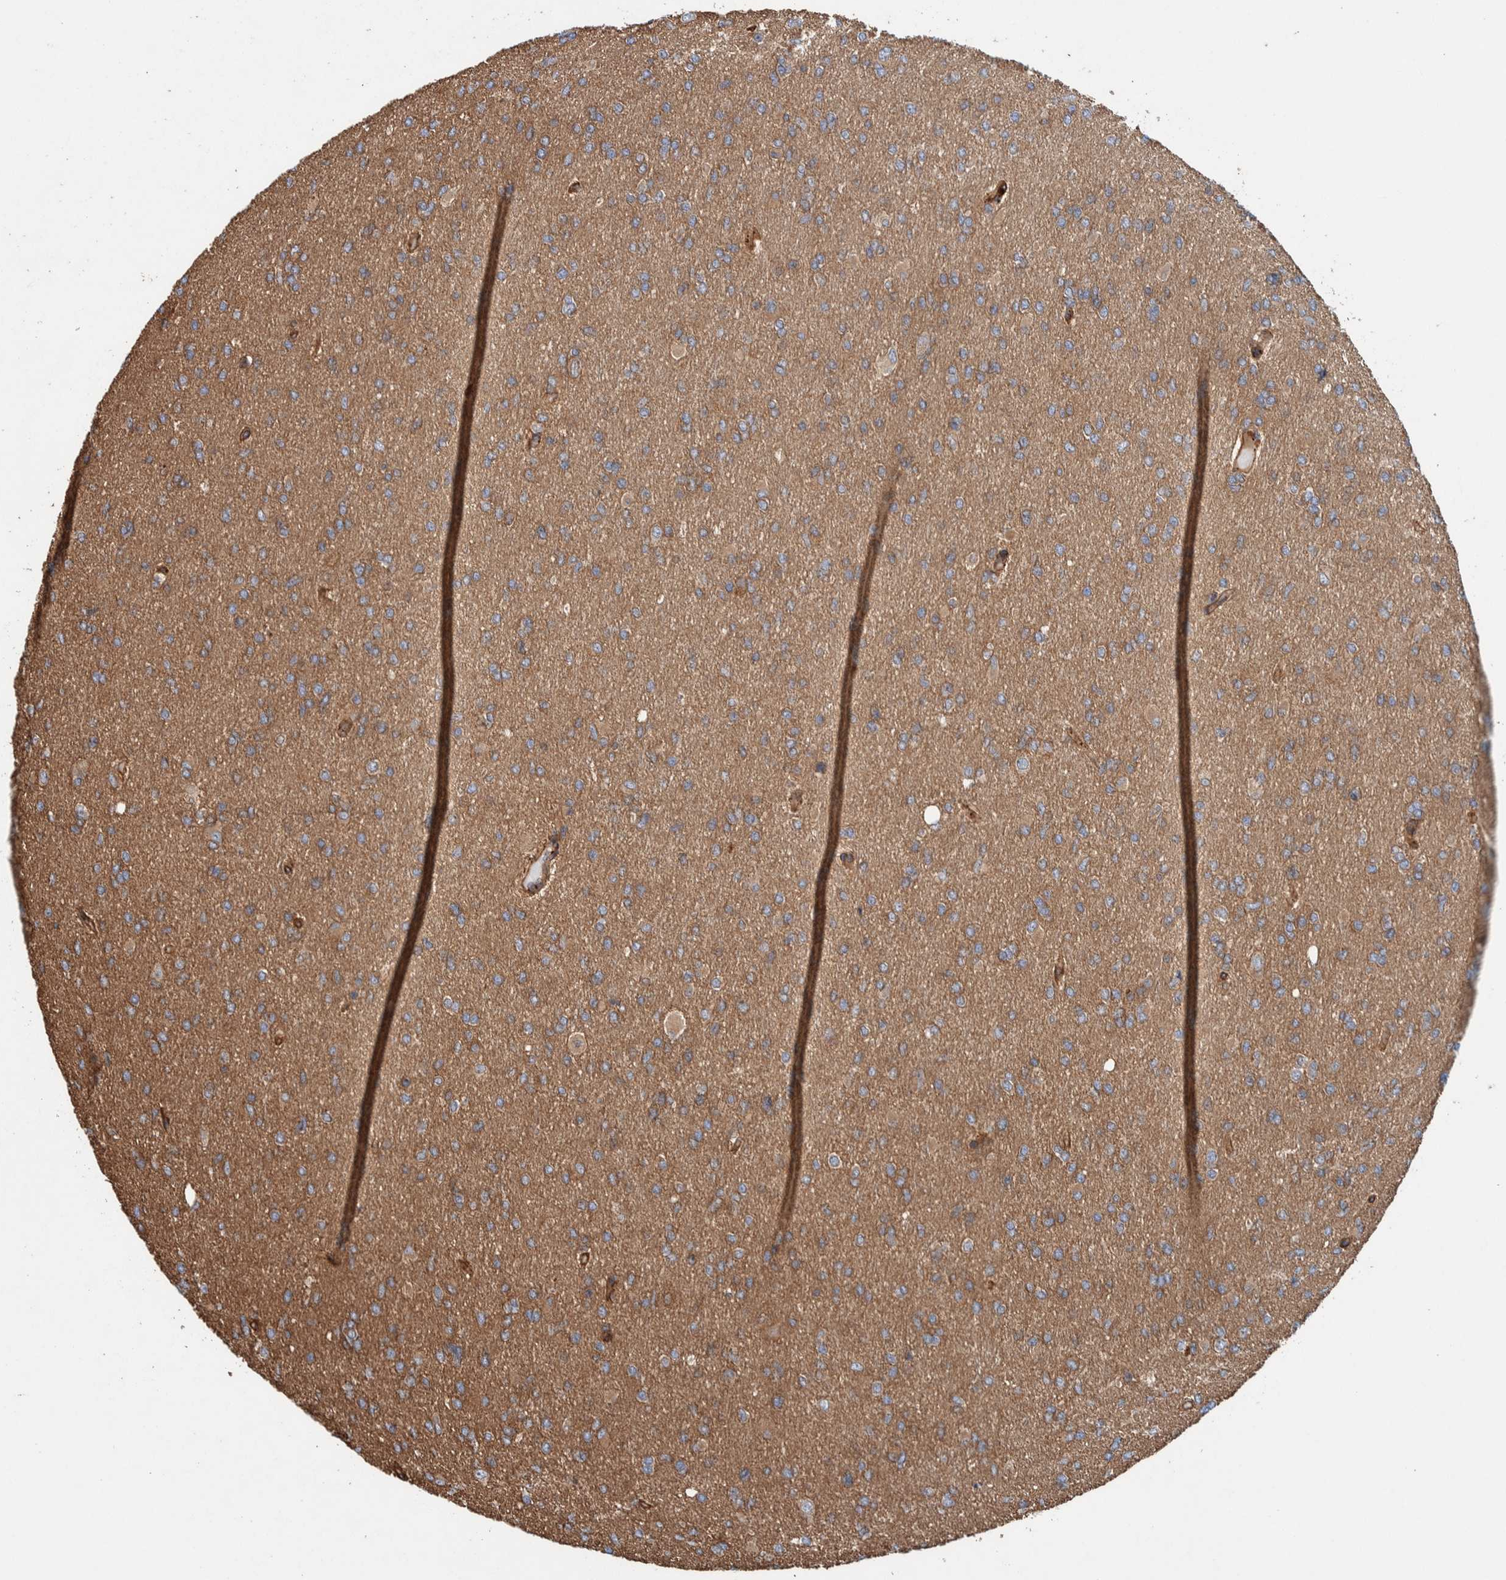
{"staining": {"intensity": "weak", "quantity": ">75%", "location": "cytoplasmic/membranous"}, "tissue": "glioma", "cell_type": "Tumor cells", "image_type": "cancer", "snomed": [{"axis": "morphology", "description": "Glioma, malignant, High grade"}, {"axis": "topography", "description": "Cerebral cortex"}], "caption": "Tumor cells exhibit weak cytoplasmic/membranous positivity in about >75% of cells in malignant high-grade glioma.", "gene": "PKD1L1", "patient": {"sex": "female", "age": 36}}